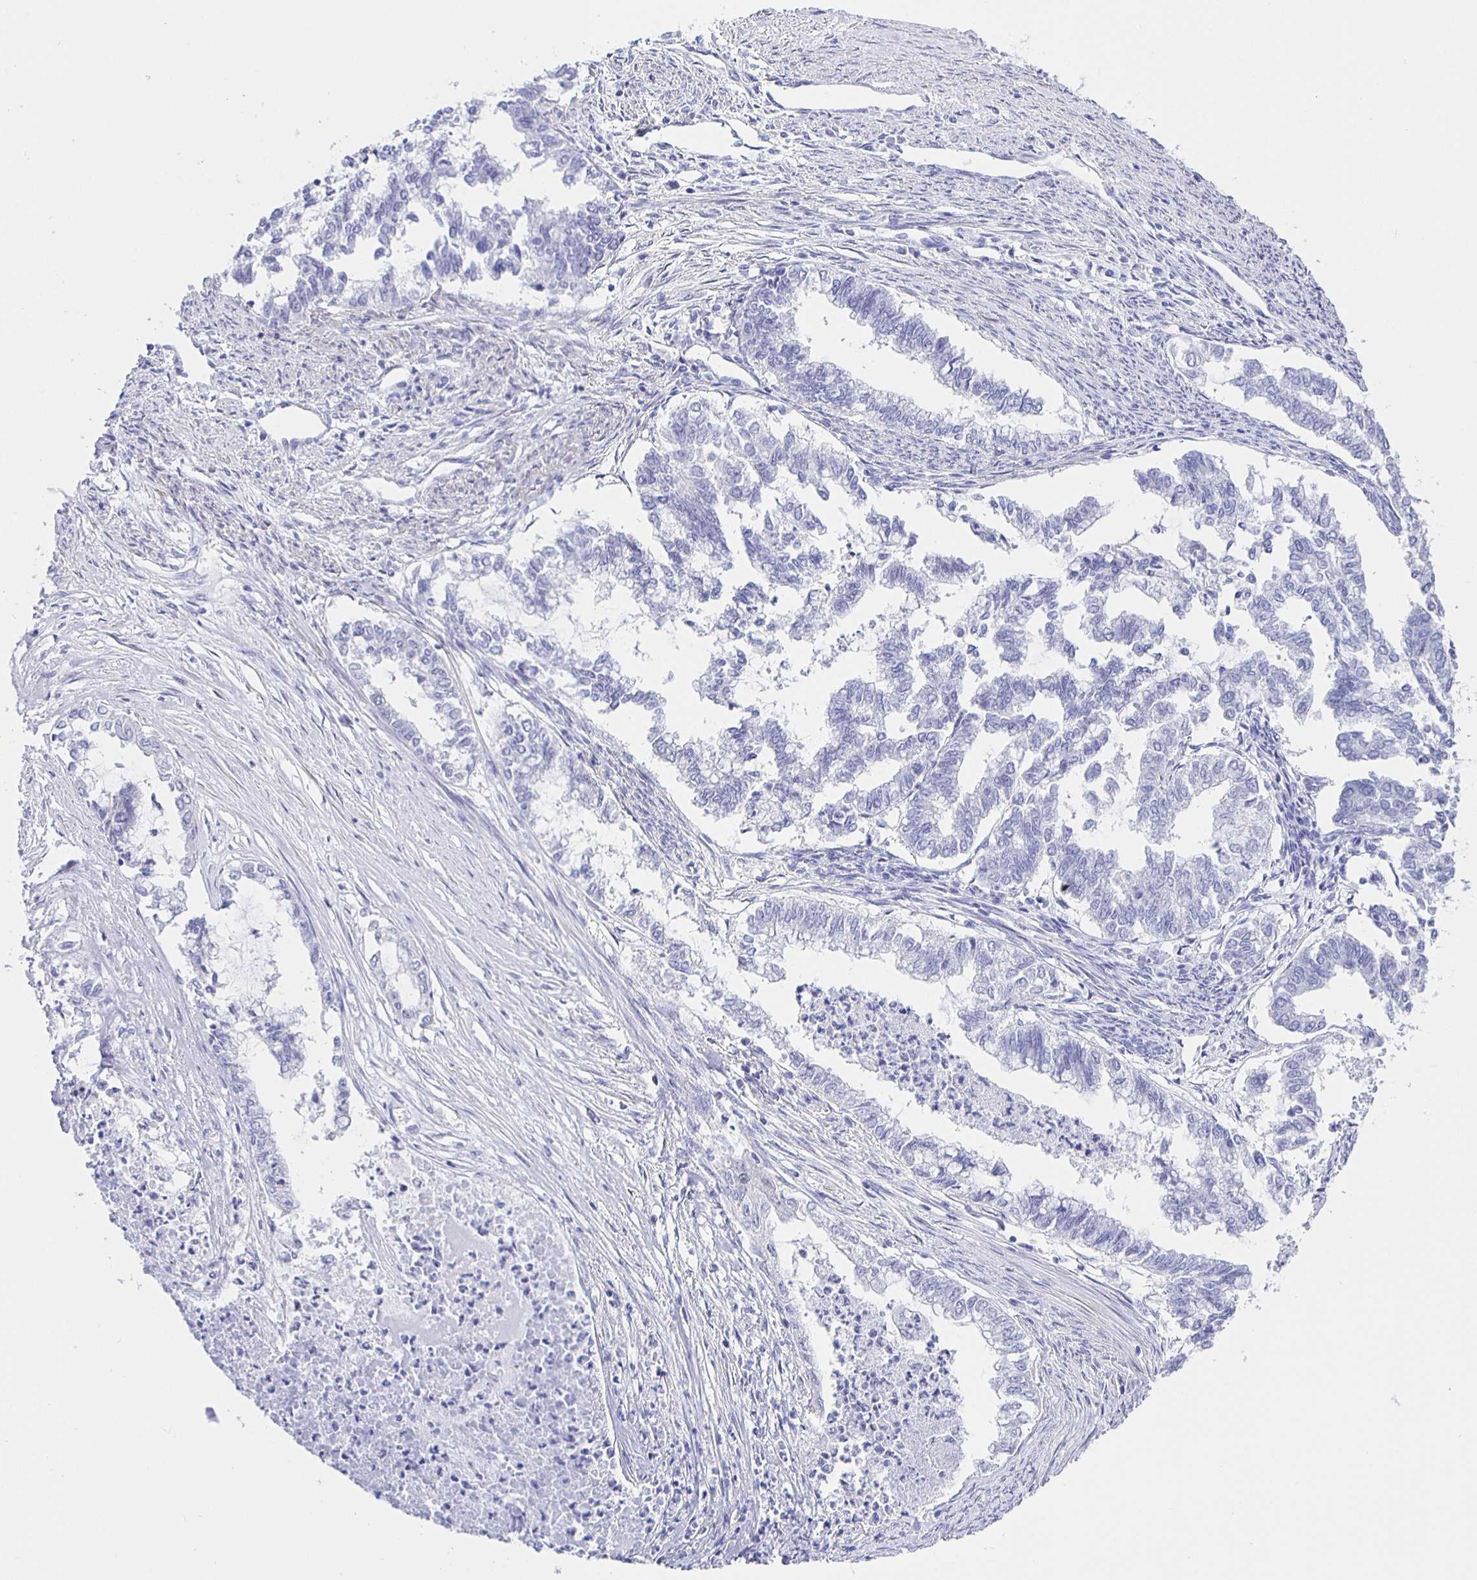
{"staining": {"intensity": "negative", "quantity": "none", "location": "none"}, "tissue": "endometrial cancer", "cell_type": "Tumor cells", "image_type": "cancer", "snomed": [{"axis": "morphology", "description": "Adenocarcinoma, NOS"}, {"axis": "topography", "description": "Endometrium"}], "caption": "A high-resolution image shows immunohistochemistry (IHC) staining of endometrial cancer (adenocarcinoma), which exhibits no significant staining in tumor cells.", "gene": "HSPA4L", "patient": {"sex": "female", "age": 79}}